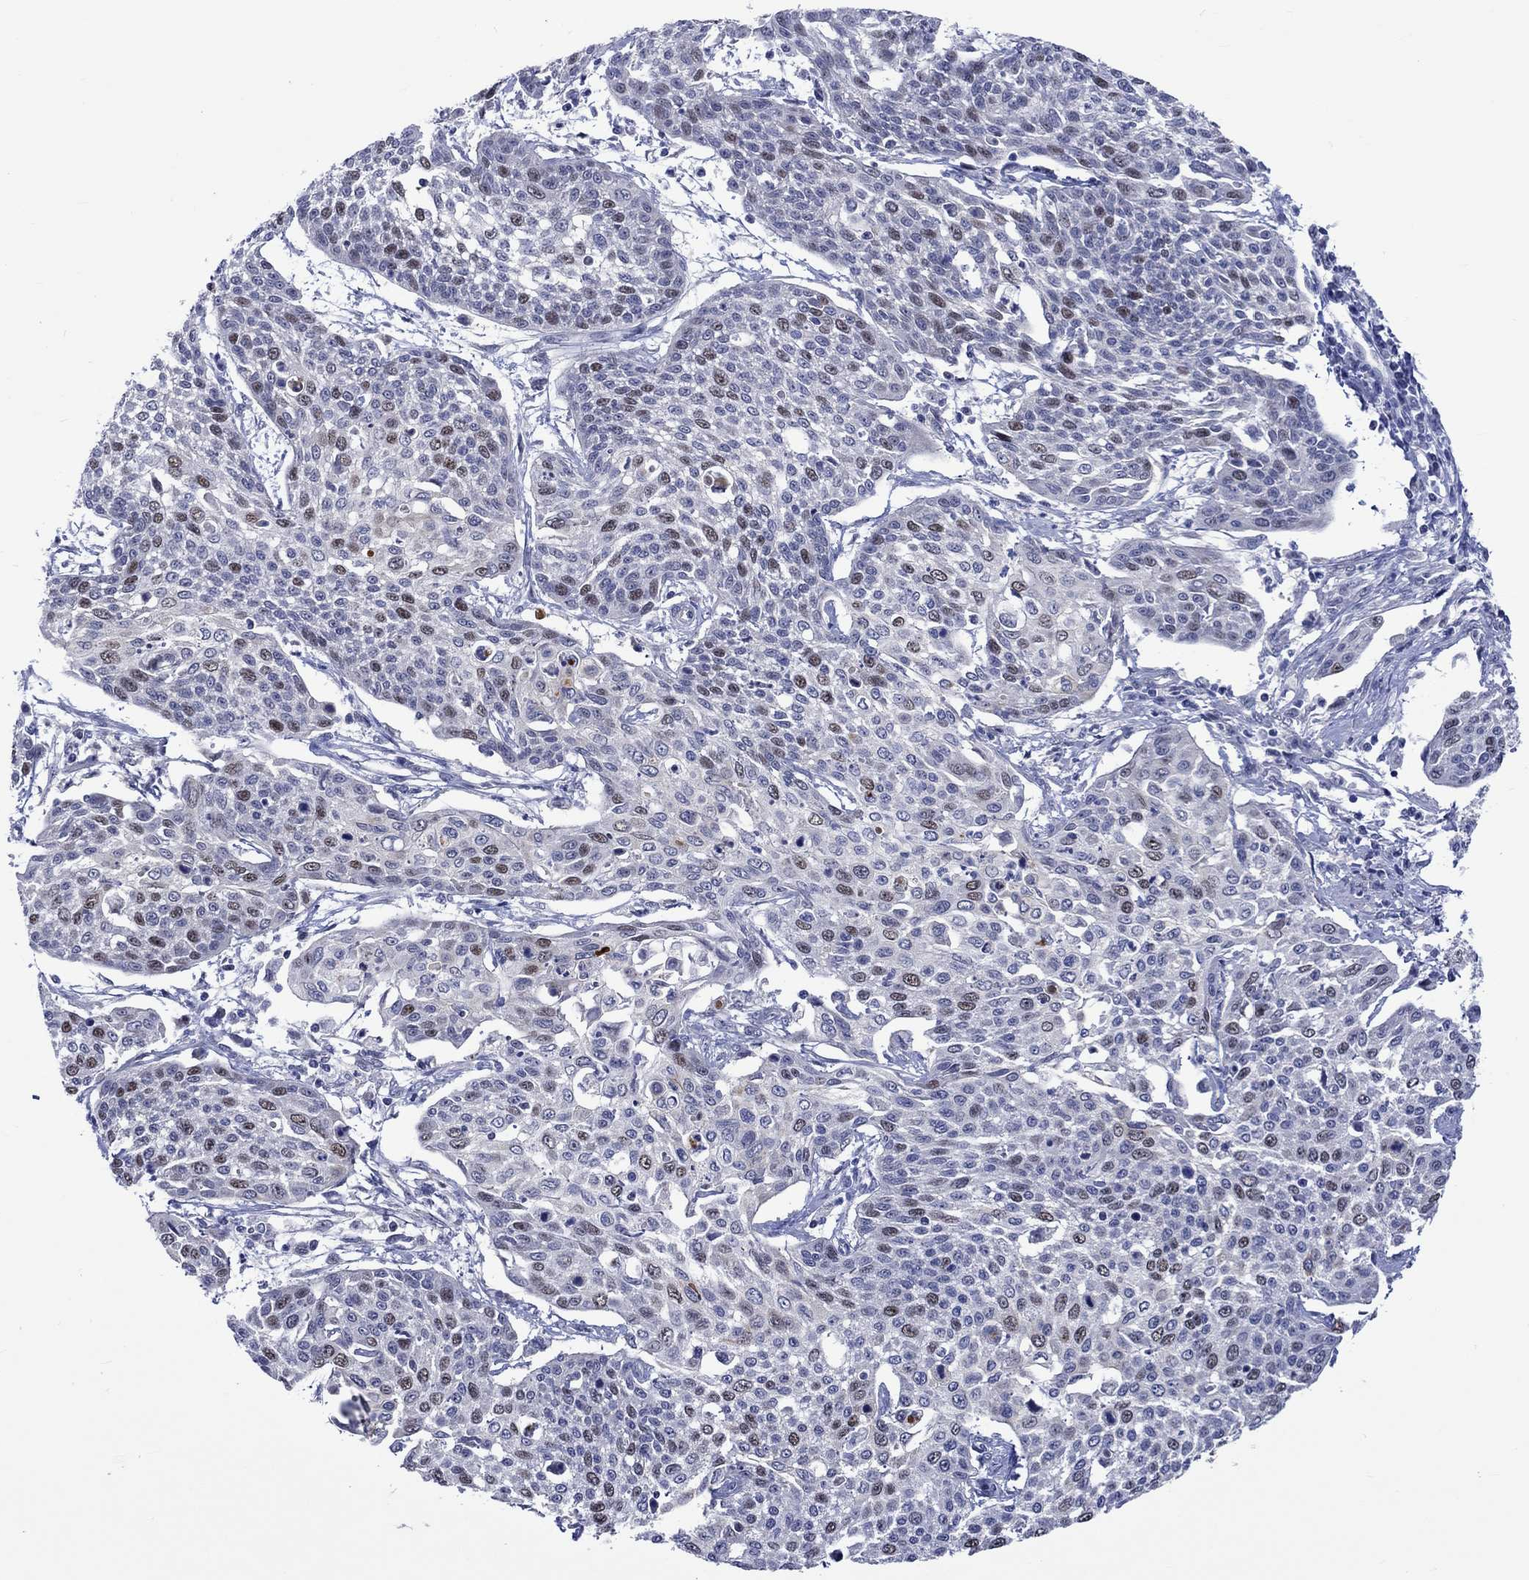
{"staining": {"intensity": "moderate", "quantity": "25%-75%", "location": "nuclear"}, "tissue": "cervical cancer", "cell_type": "Tumor cells", "image_type": "cancer", "snomed": [{"axis": "morphology", "description": "Squamous cell carcinoma, NOS"}, {"axis": "topography", "description": "Cervix"}], "caption": "Tumor cells display medium levels of moderate nuclear expression in about 25%-75% of cells in squamous cell carcinoma (cervical).", "gene": "E2F8", "patient": {"sex": "female", "age": 34}}